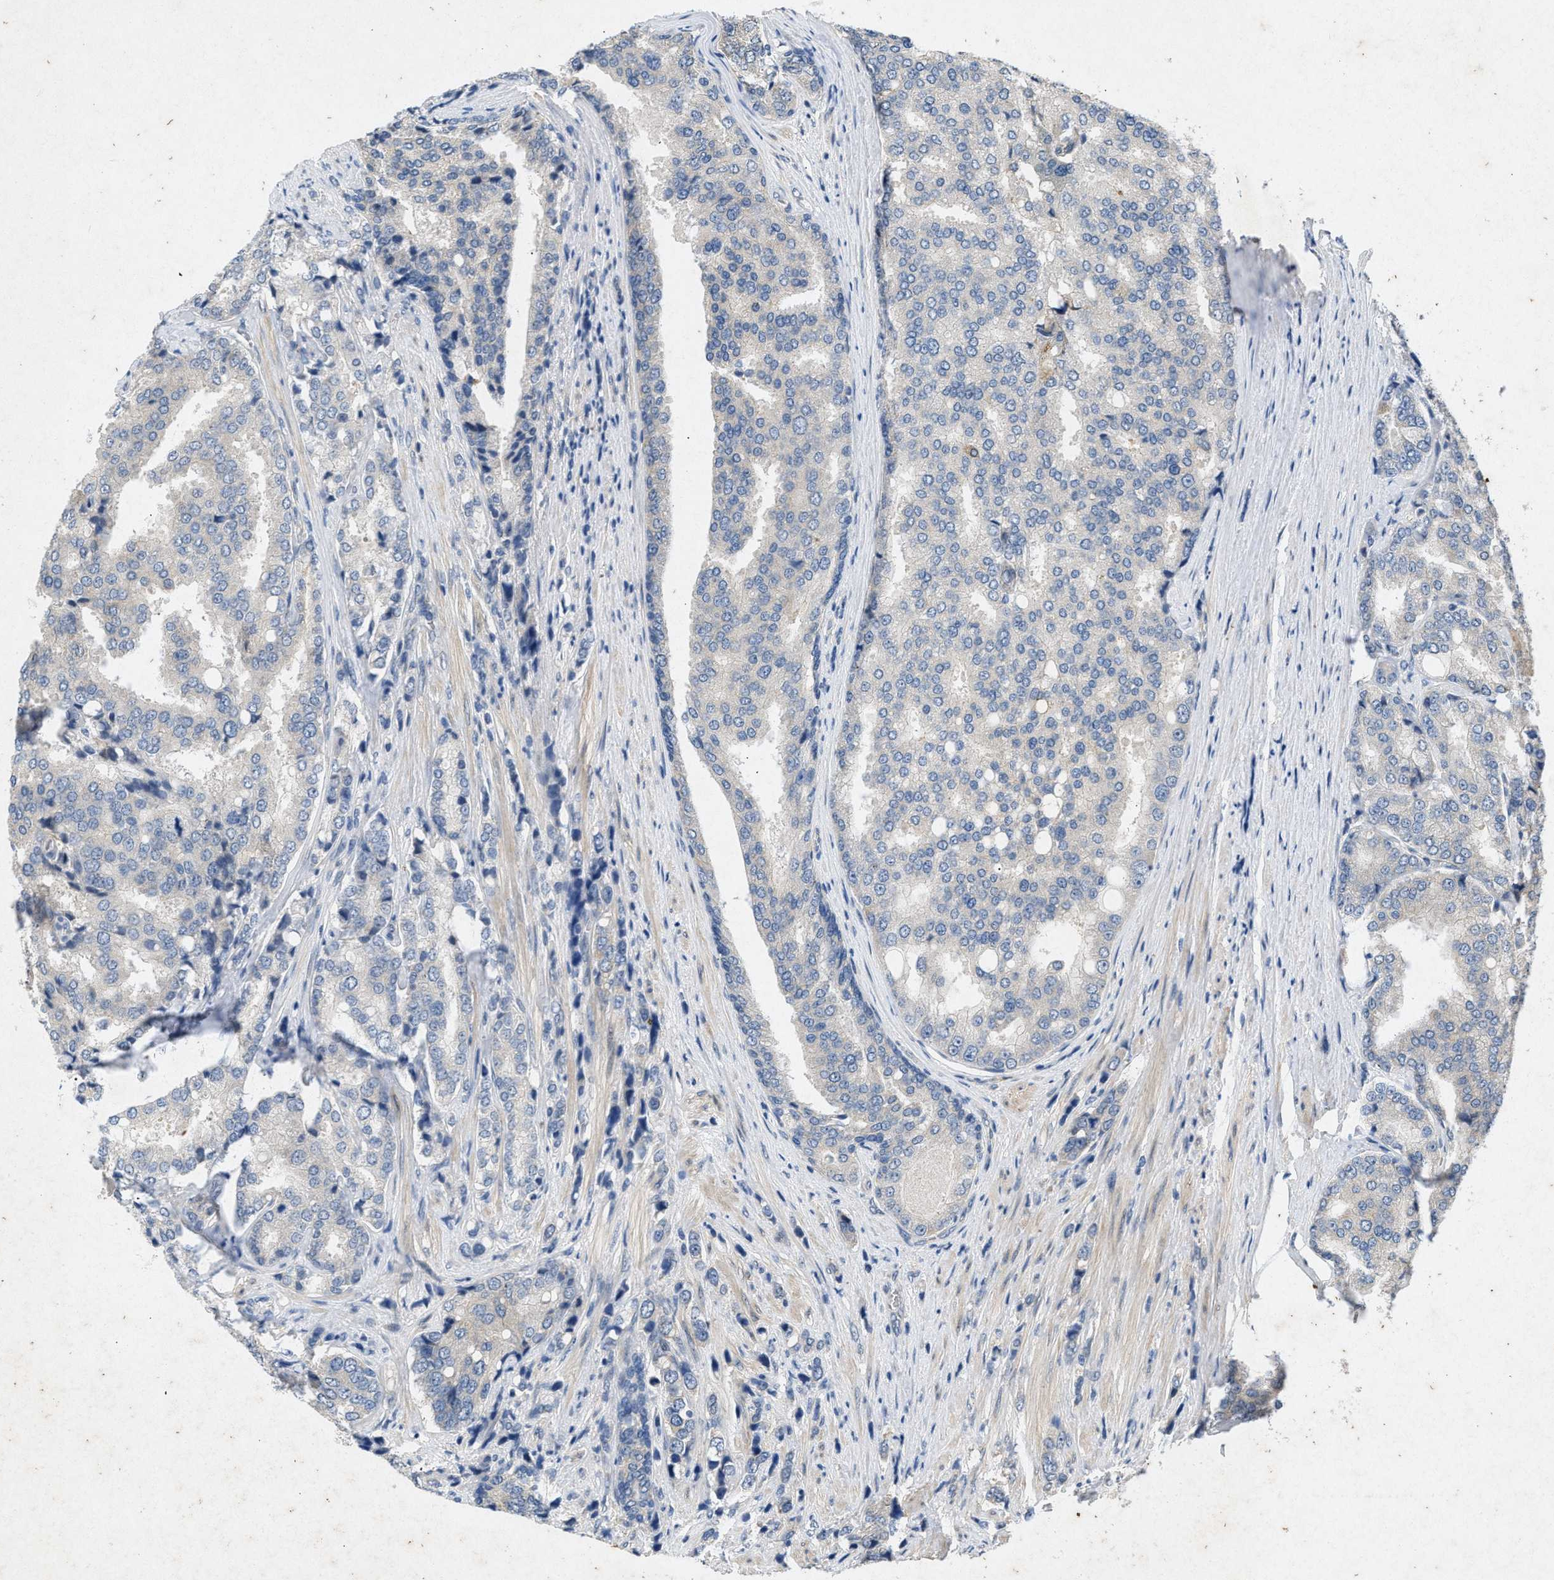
{"staining": {"intensity": "negative", "quantity": "none", "location": "none"}, "tissue": "prostate cancer", "cell_type": "Tumor cells", "image_type": "cancer", "snomed": [{"axis": "morphology", "description": "Adenocarcinoma, High grade"}, {"axis": "topography", "description": "Prostate"}], "caption": "Immunohistochemistry histopathology image of neoplastic tissue: prostate cancer stained with DAB shows no significant protein staining in tumor cells.", "gene": "PRKG2", "patient": {"sex": "male", "age": 50}}